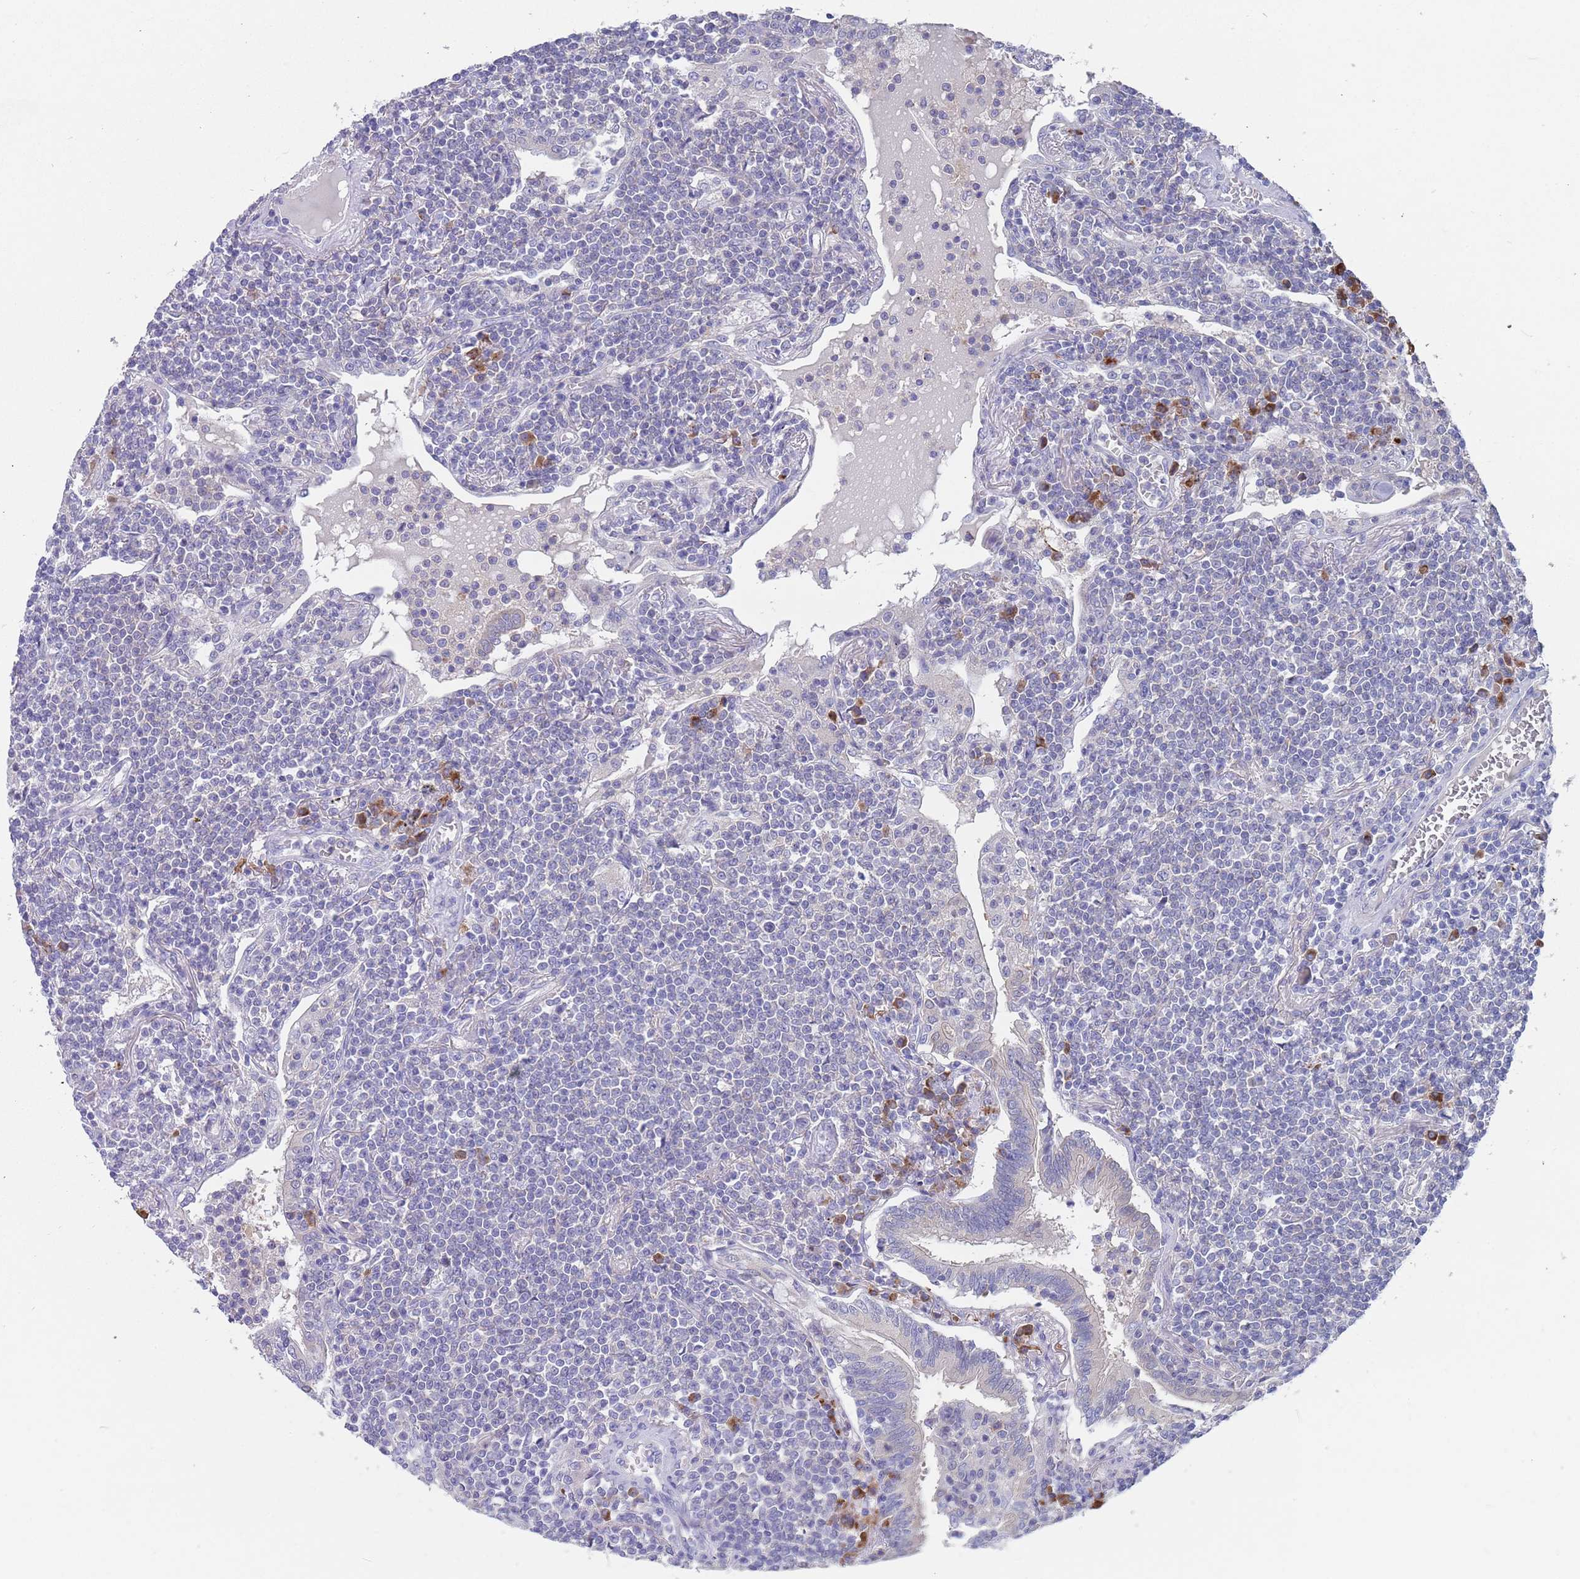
{"staining": {"intensity": "negative", "quantity": "none", "location": "none"}, "tissue": "lymphoma", "cell_type": "Tumor cells", "image_type": "cancer", "snomed": [{"axis": "morphology", "description": "Malignant lymphoma, non-Hodgkin's type, Low grade"}, {"axis": "topography", "description": "Lung"}], "caption": "An image of human lymphoma is negative for staining in tumor cells.", "gene": "TYW1", "patient": {"sex": "female", "age": 71}}